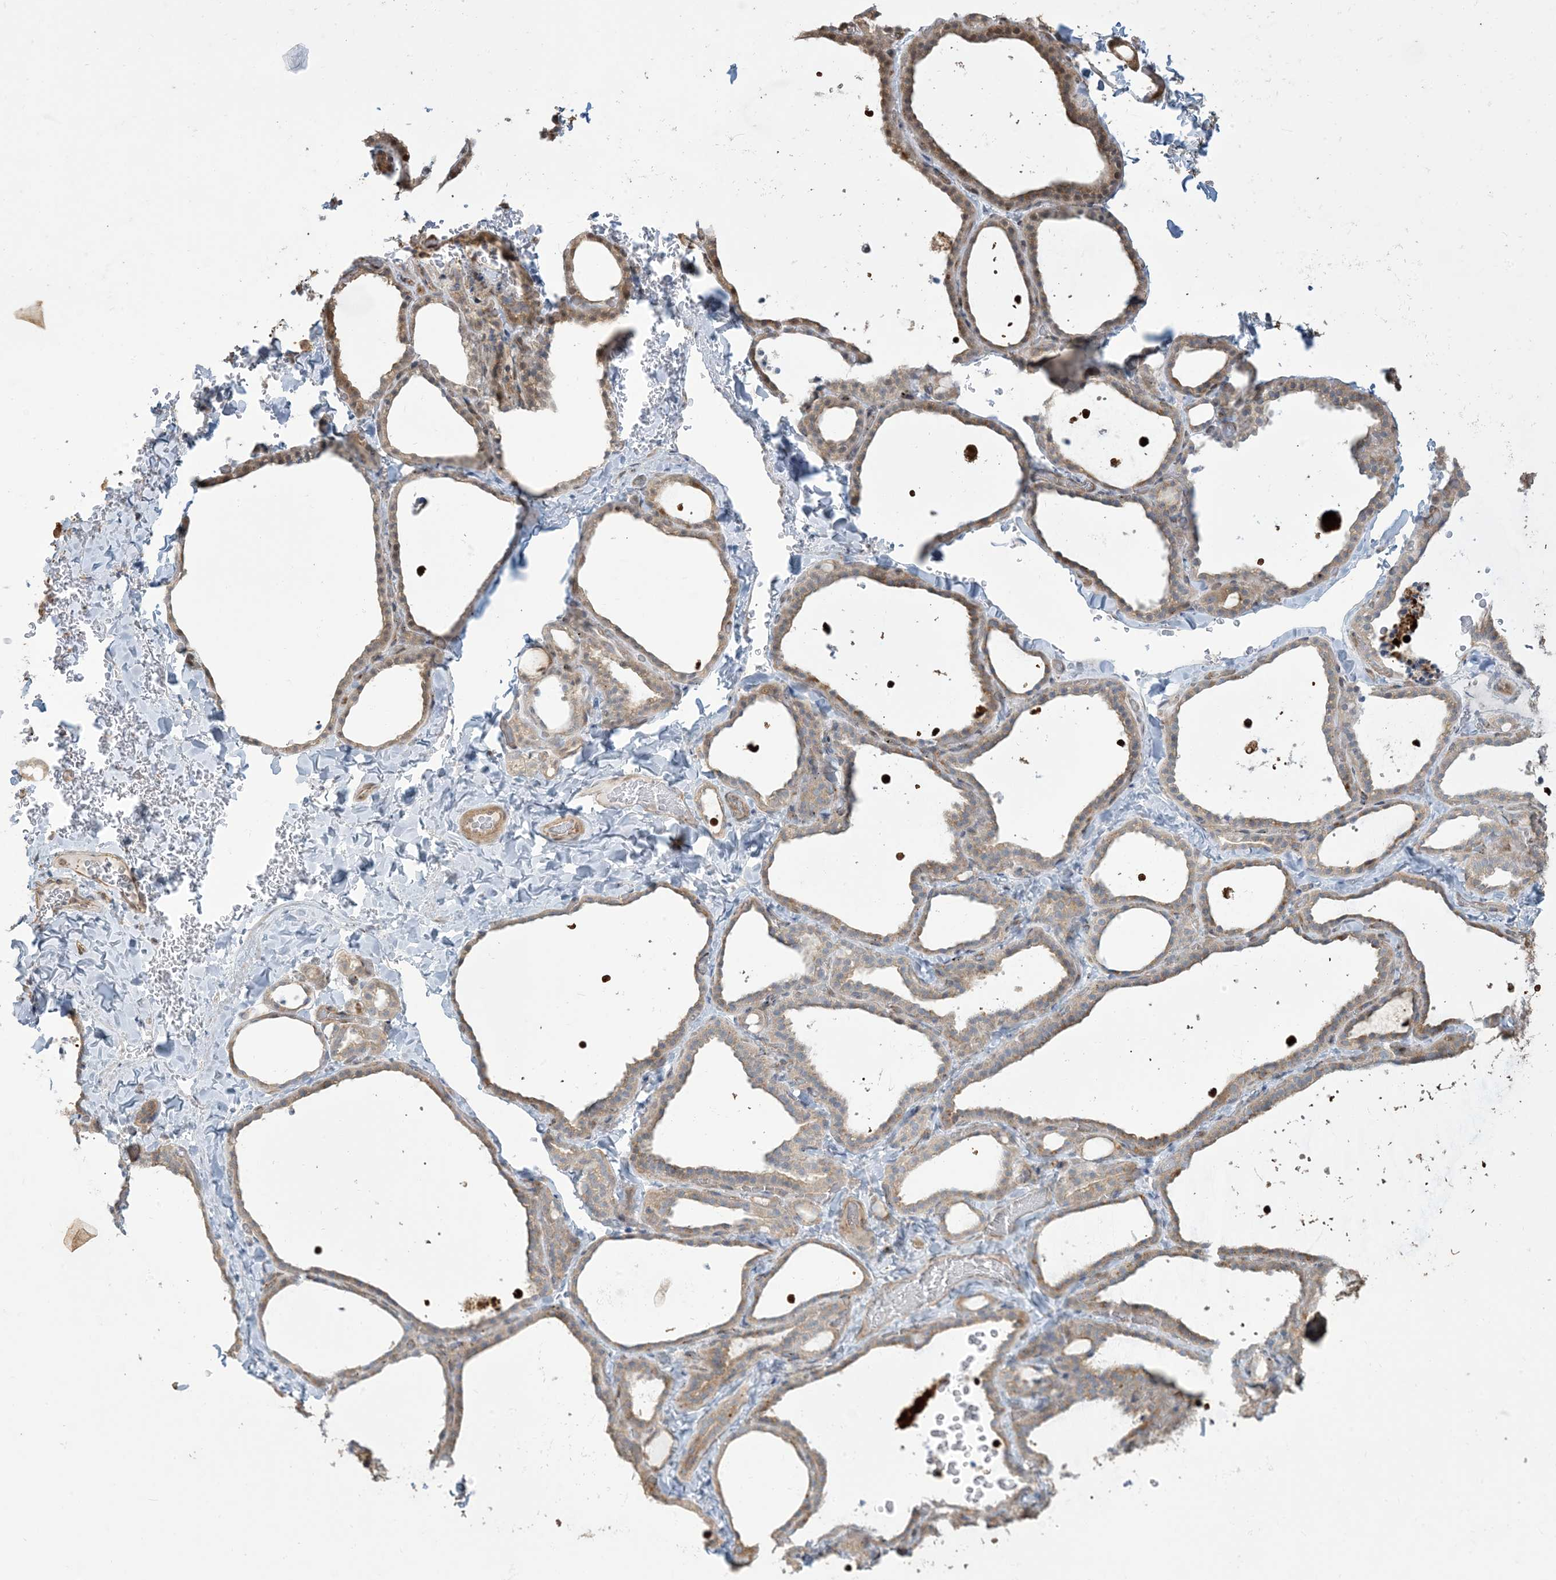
{"staining": {"intensity": "weak", "quantity": ">75%", "location": "cytoplasmic/membranous"}, "tissue": "thyroid gland", "cell_type": "Glandular cells", "image_type": "normal", "snomed": [{"axis": "morphology", "description": "Normal tissue, NOS"}, {"axis": "topography", "description": "Thyroid gland"}], "caption": "Approximately >75% of glandular cells in unremarkable human thyroid gland reveal weak cytoplasmic/membranous protein positivity as visualized by brown immunohistochemical staining.", "gene": "KLHL18", "patient": {"sex": "female", "age": 22}}